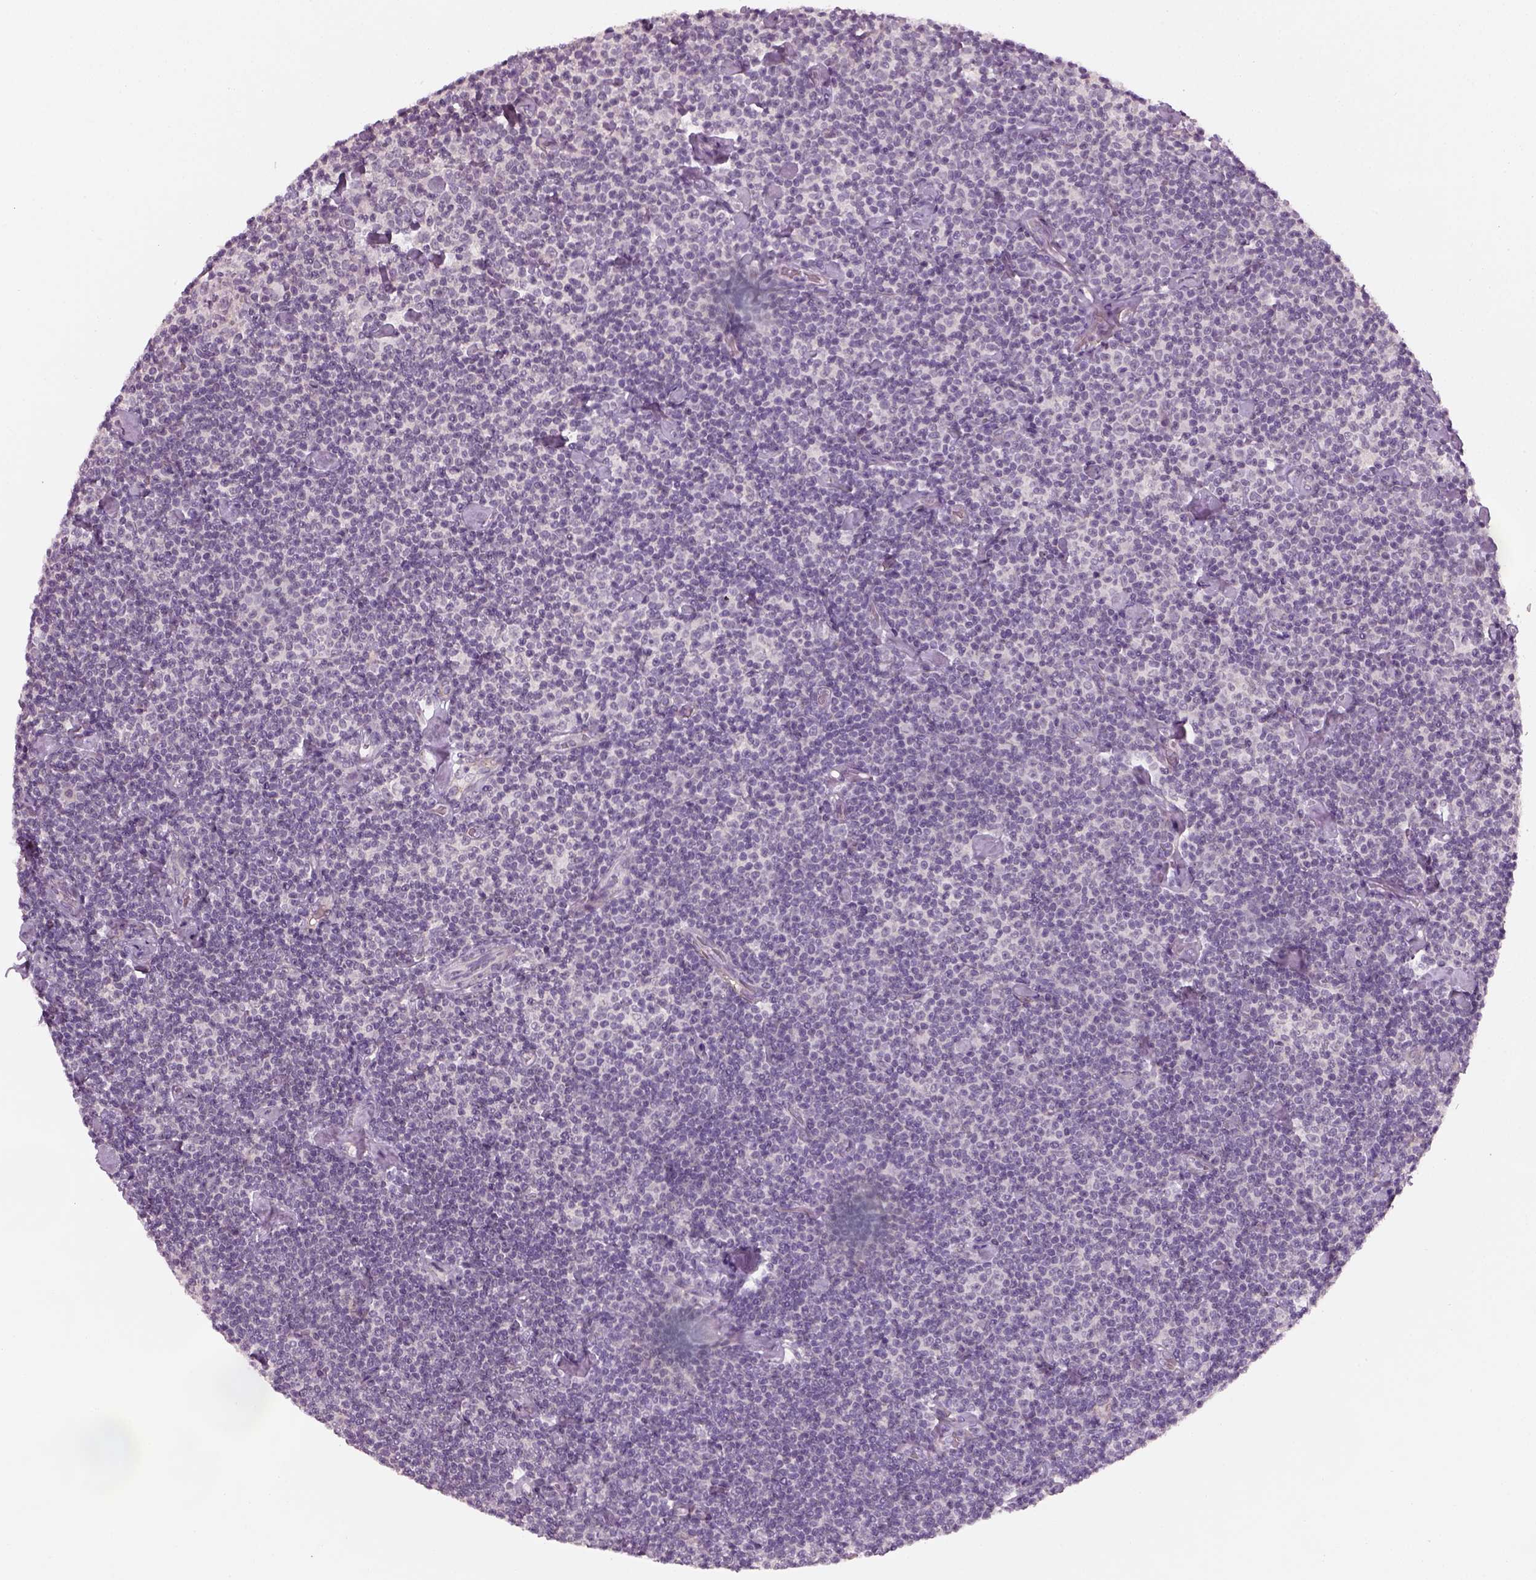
{"staining": {"intensity": "negative", "quantity": "none", "location": "none"}, "tissue": "lymphoma", "cell_type": "Tumor cells", "image_type": "cancer", "snomed": [{"axis": "morphology", "description": "Malignant lymphoma, non-Hodgkin's type, Low grade"}, {"axis": "topography", "description": "Lymph node"}], "caption": "DAB immunohistochemical staining of human malignant lymphoma, non-Hodgkin's type (low-grade) exhibits no significant positivity in tumor cells.", "gene": "GDNF", "patient": {"sex": "male", "age": 81}}